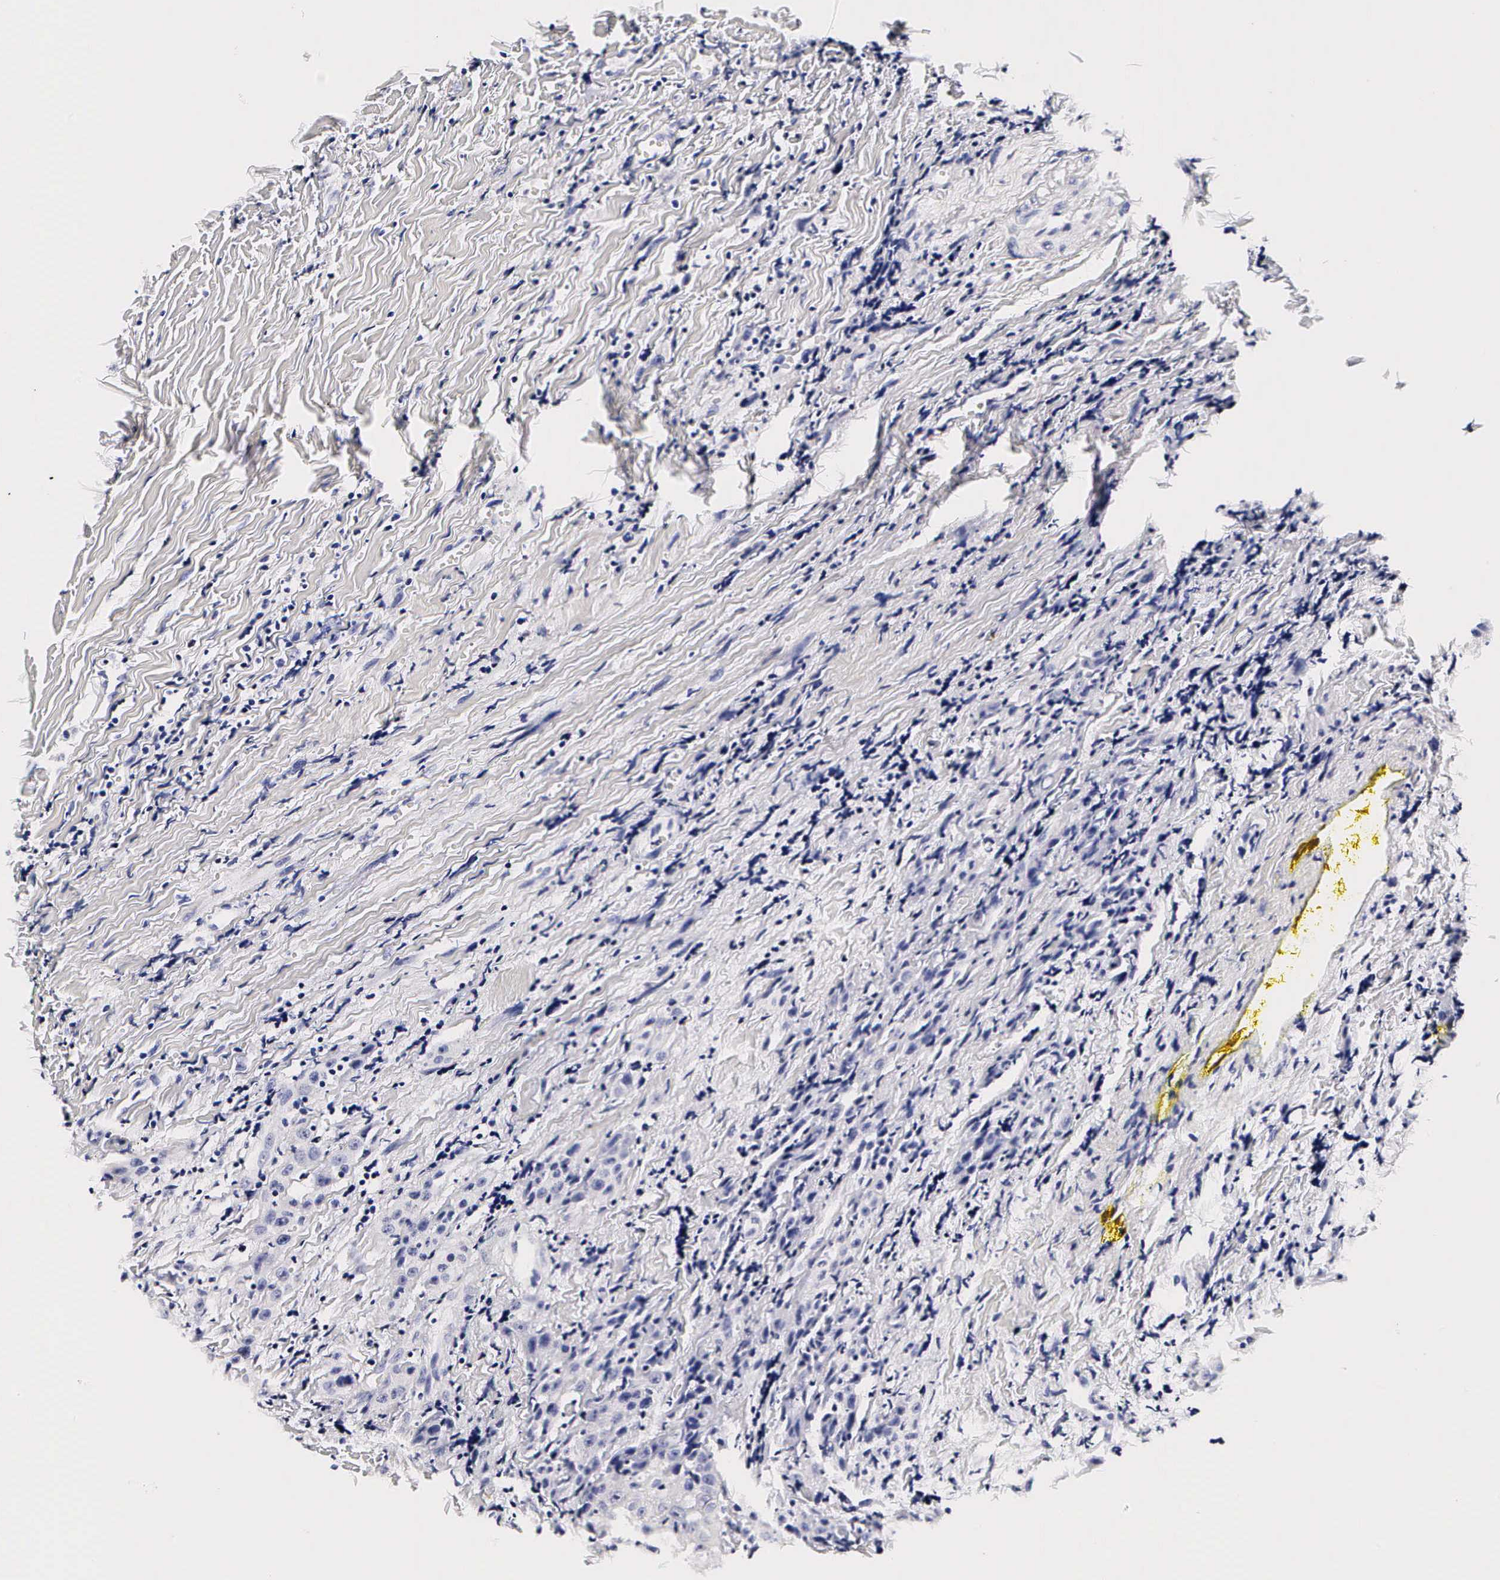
{"staining": {"intensity": "negative", "quantity": "none", "location": "none"}, "tissue": "head and neck cancer", "cell_type": "Tumor cells", "image_type": "cancer", "snomed": [{"axis": "morphology", "description": "Squamous cell carcinoma, NOS"}, {"axis": "topography", "description": "Oral tissue"}, {"axis": "topography", "description": "Head-Neck"}], "caption": "High magnification brightfield microscopy of head and neck cancer (squamous cell carcinoma) stained with DAB (brown) and counterstained with hematoxylin (blue): tumor cells show no significant positivity.", "gene": "RNASE6", "patient": {"sex": "female", "age": 82}}